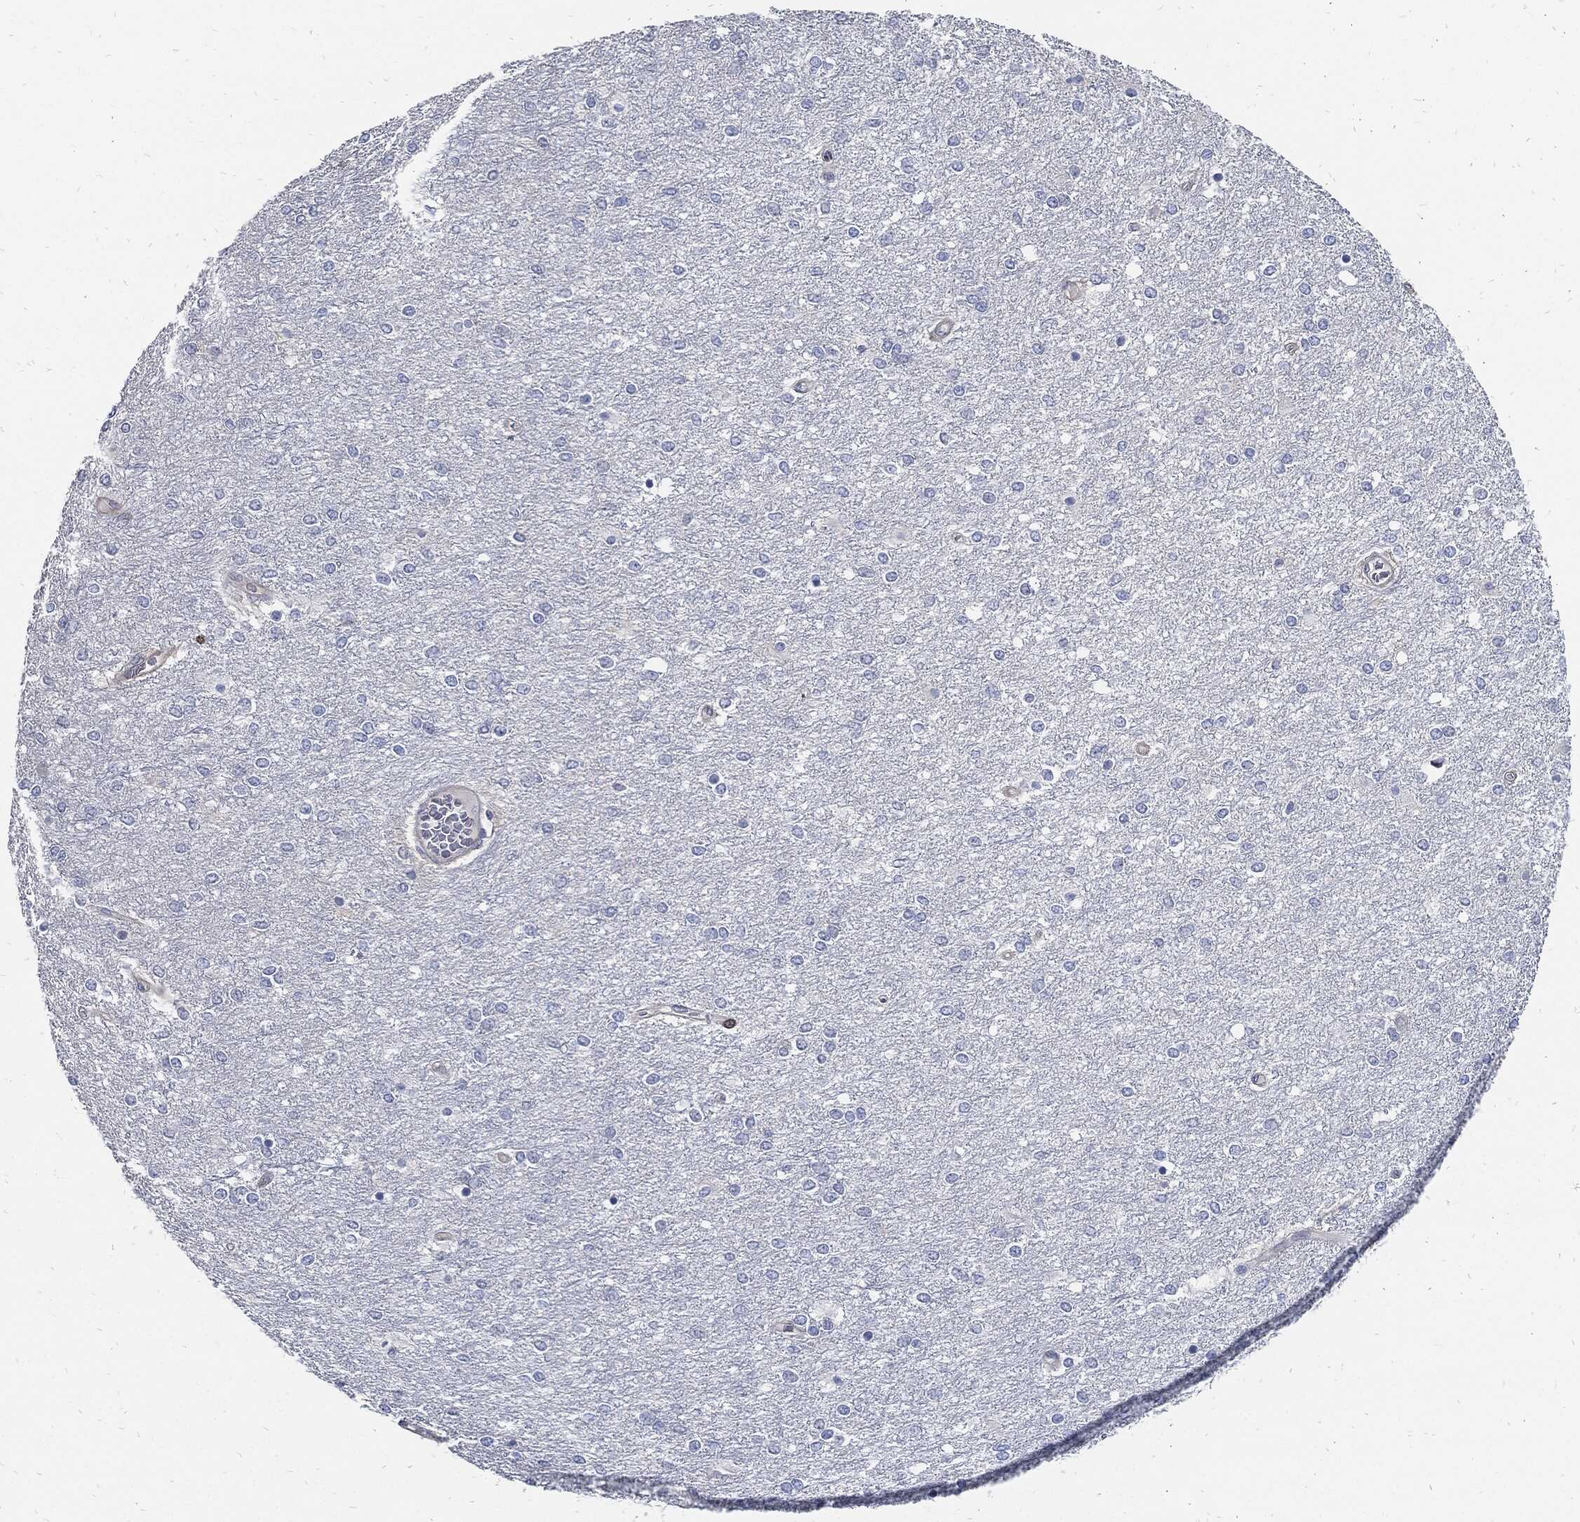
{"staining": {"intensity": "negative", "quantity": "none", "location": "none"}, "tissue": "glioma", "cell_type": "Tumor cells", "image_type": "cancer", "snomed": [{"axis": "morphology", "description": "Glioma, malignant, High grade"}, {"axis": "topography", "description": "Brain"}], "caption": "High magnification brightfield microscopy of glioma stained with DAB (3,3'-diaminobenzidine) (brown) and counterstained with hematoxylin (blue): tumor cells show no significant staining.", "gene": "MKI67", "patient": {"sex": "female", "age": 61}}